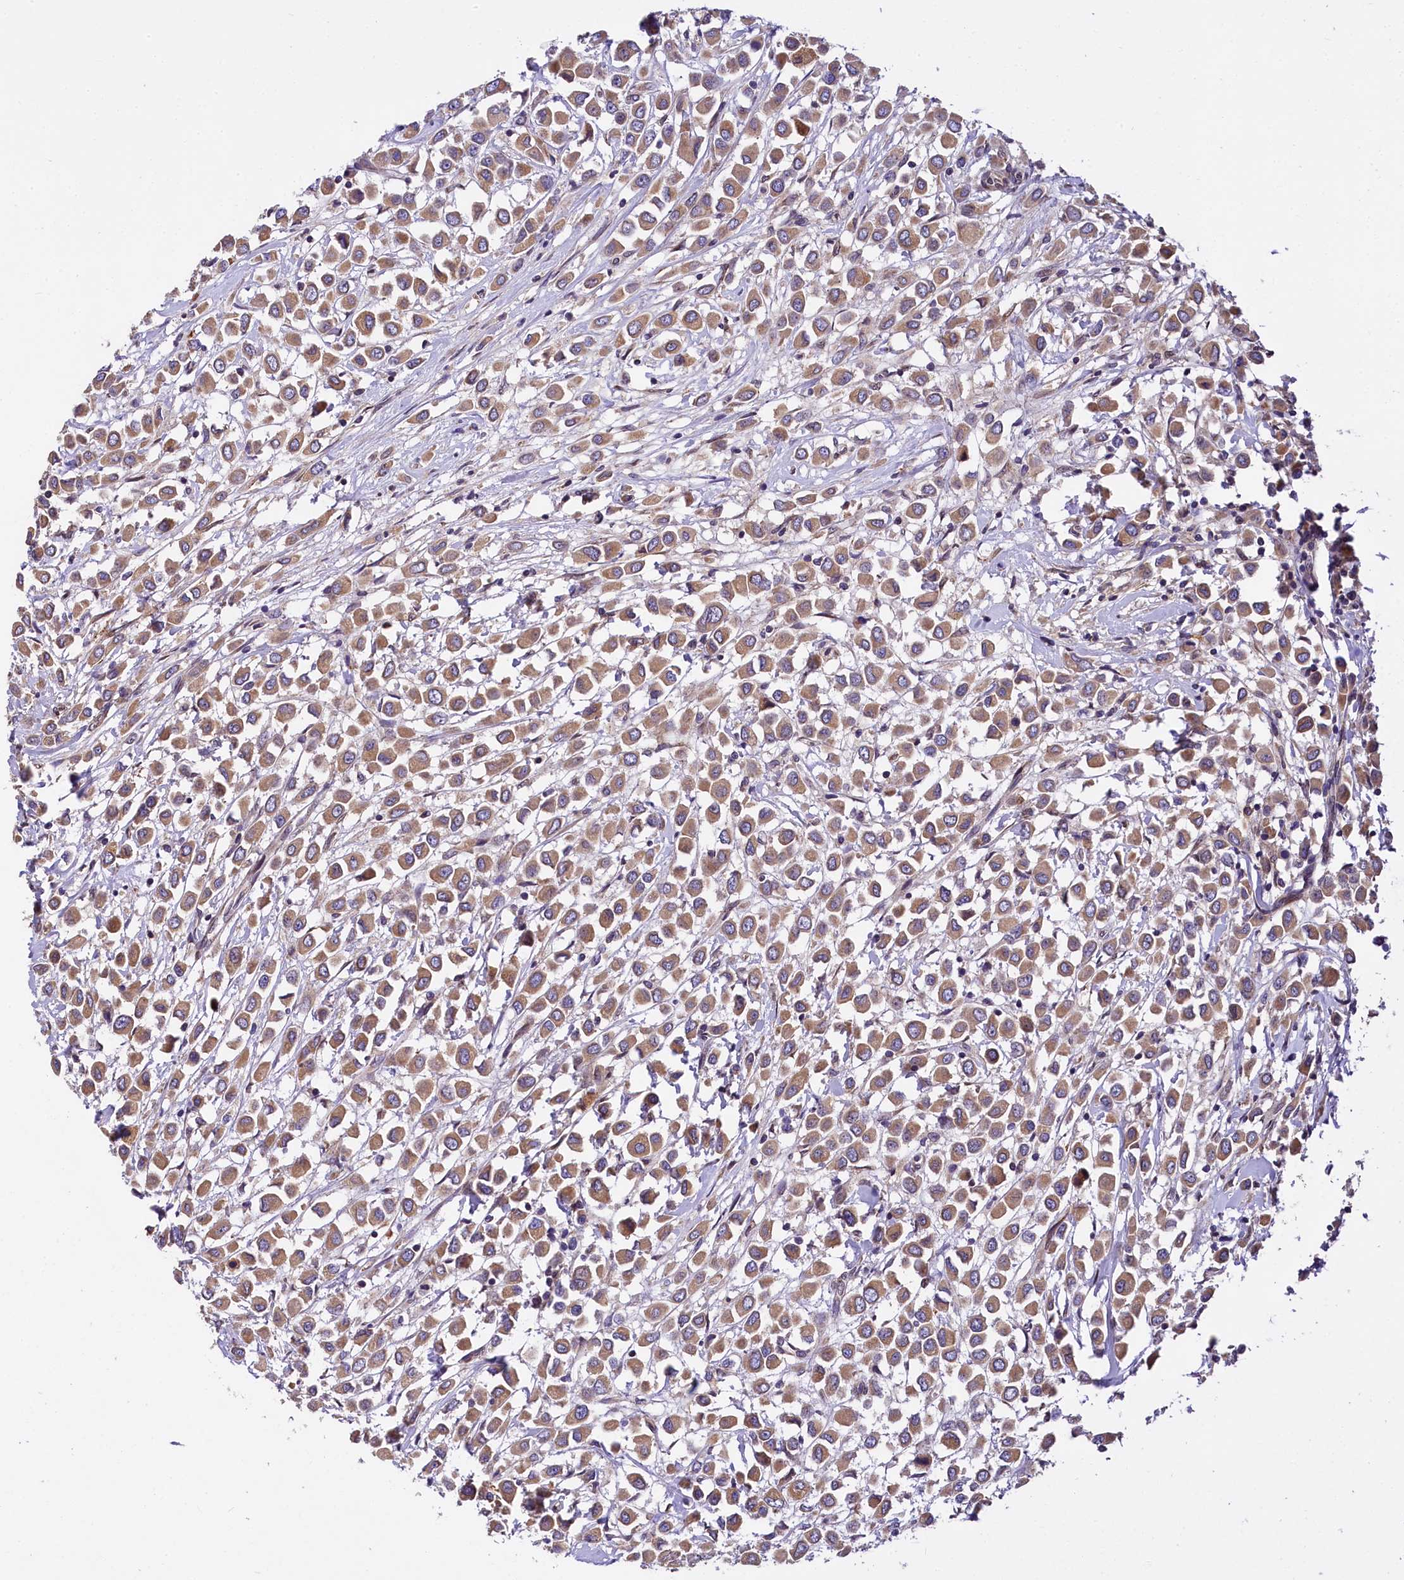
{"staining": {"intensity": "moderate", "quantity": ">75%", "location": "cytoplasmic/membranous"}, "tissue": "breast cancer", "cell_type": "Tumor cells", "image_type": "cancer", "snomed": [{"axis": "morphology", "description": "Duct carcinoma"}, {"axis": "topography", "description": "Breast"}], "caption": "IHC (DAB (3,3'-diaminobenzidine)) staining of human breast cancer shows moderate cytoplasmic/membranous protein positivity in approximately >75% of tumor cells.", "gene": "SUPV3L1", "patient": {"sex": "female", "age": 61}}